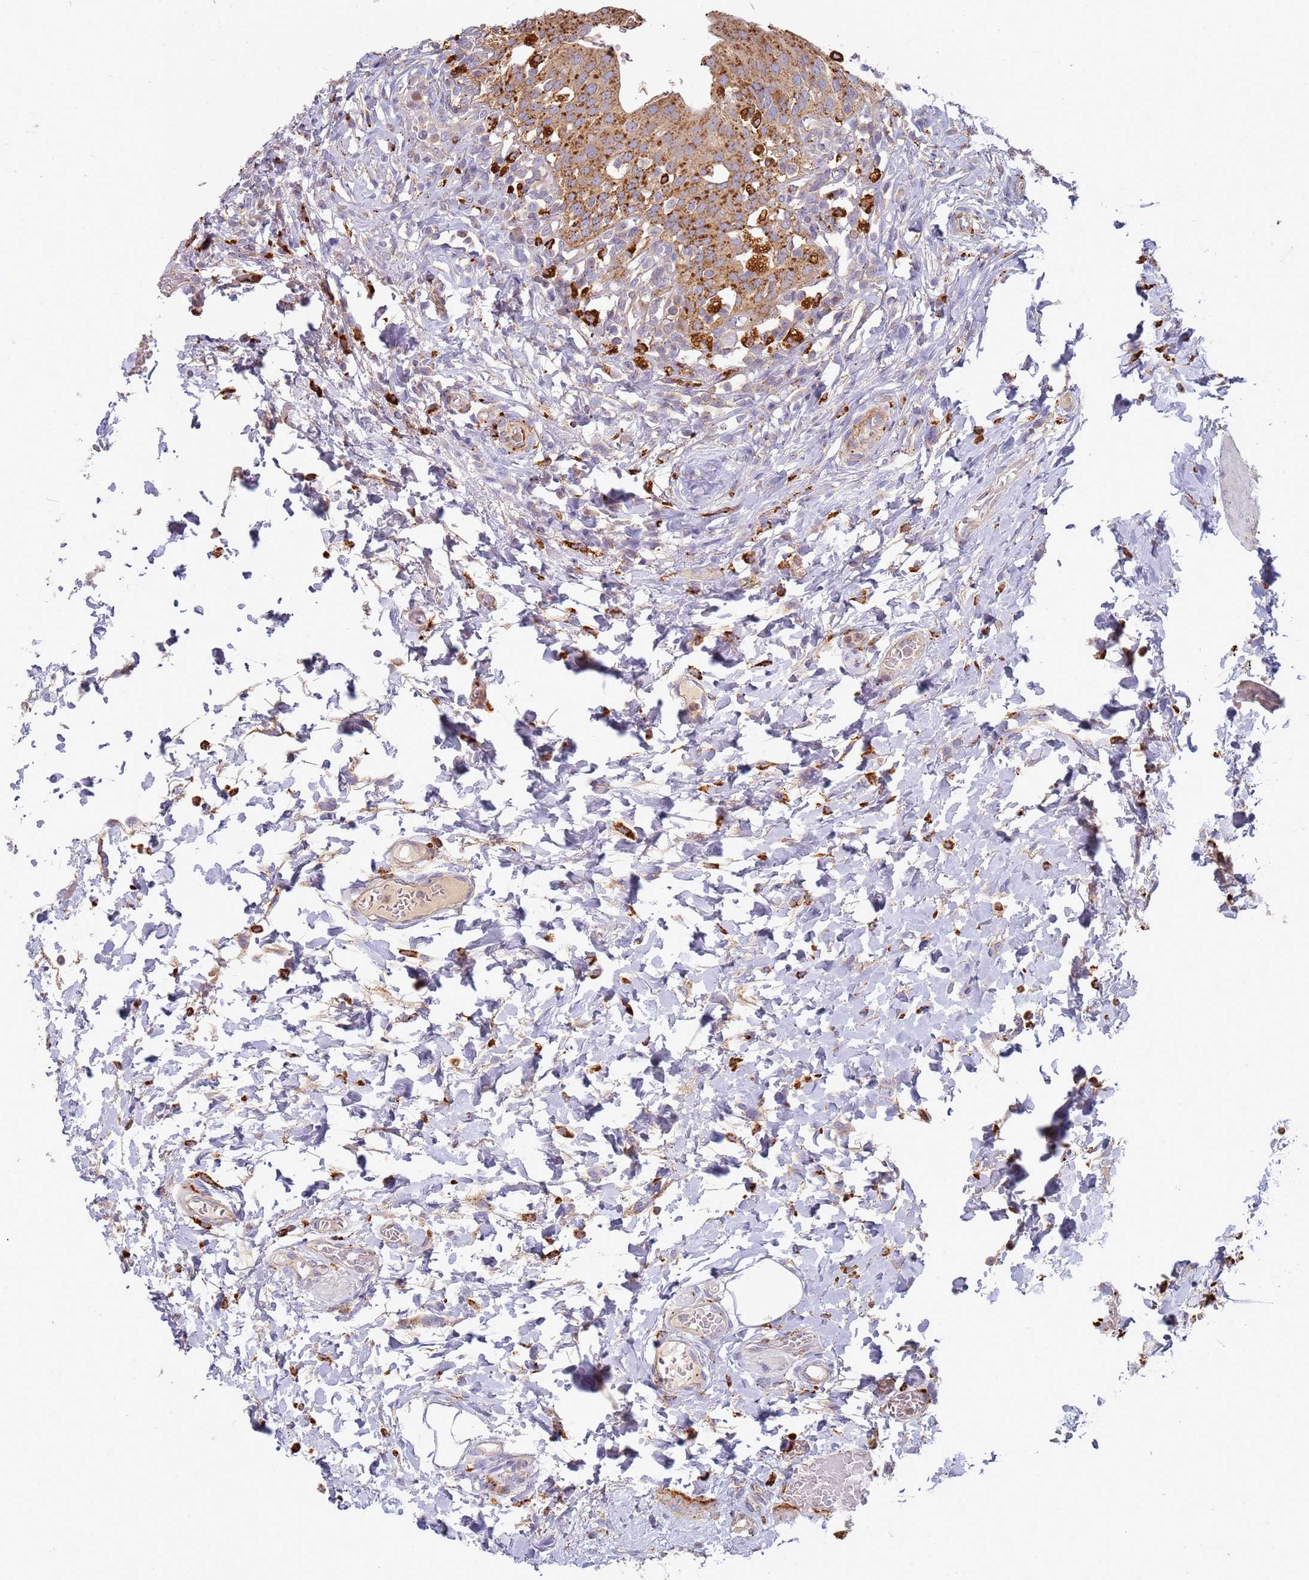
{"staining": {"intensity": "strong", "quantity": ">75%", "location": "cytoplasmic/membranous"}, "tissue": "urinary bladder", "cell_type": "Urothelial cells", "image_type": "normal", "snomed": [{"axis": "morphology", "description": "Normal tissue, NOS"}, {"axis": "morphology", "description": "Inflammation, NOS"}, {"axis": "topography", "description": "Urinary bladder"}], "caption": "Human urinary bladder stained with a protein marker displays strong staining in urothelial cells.", "gene": "TMEM229B", "patient": {"sex": "male", "age": 64}}